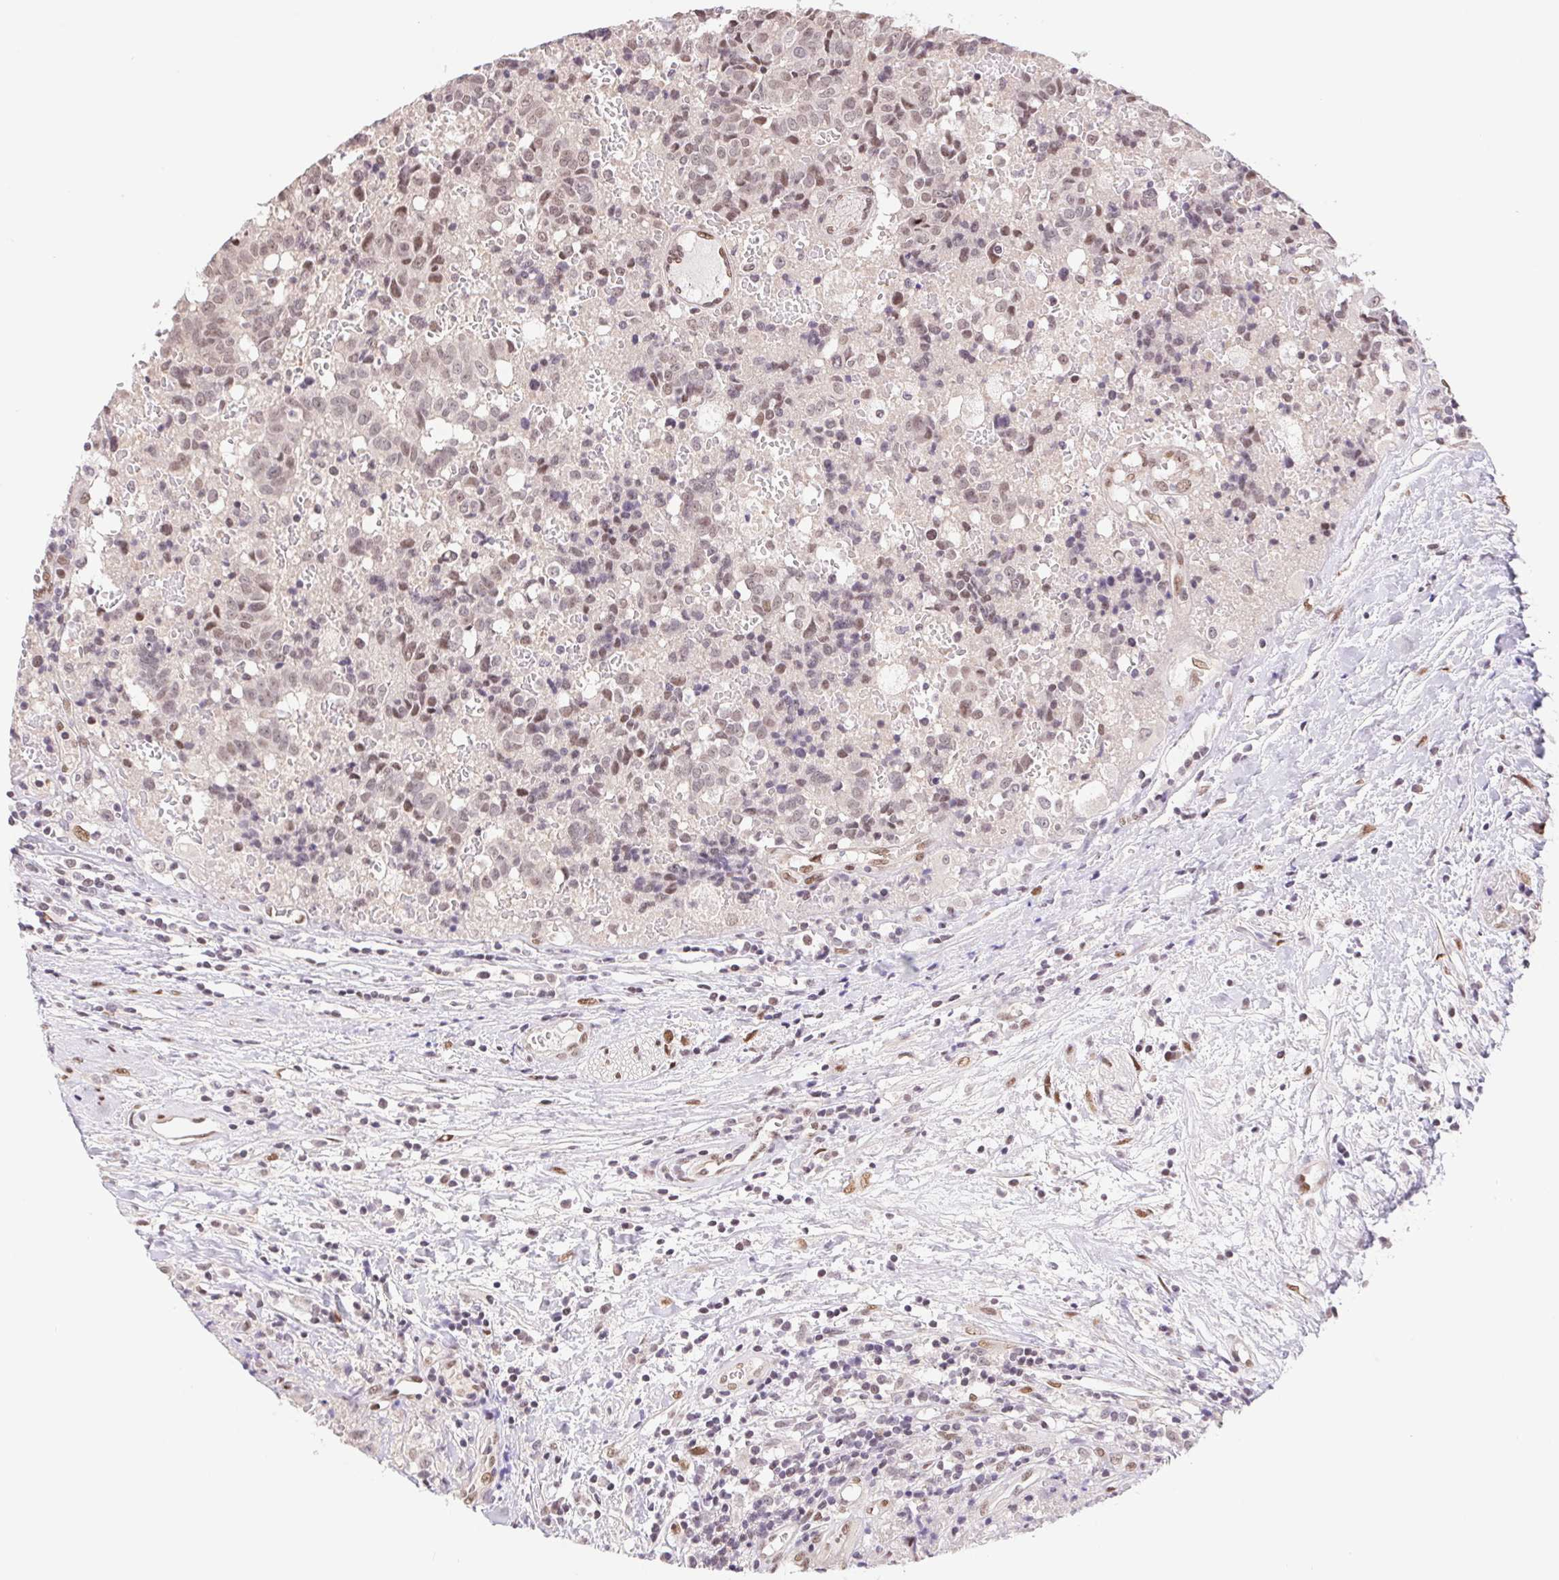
{"staining": {"intensity": "weak", "quantity": "25%-75%", "location": "nuclear"}, "tissue": "prostate cancer", "cell_type": "Tumor cells", "image_type": "cancer", "snomed": [{"axis": "morphology", "description": "Adenocarcinoma, High grade"}, {"axis": "topography", "description": "Prostate and seminal vesicle, NOS"}], "caption": "Immunohistochemical staining of human adenocarcinoma (high-grade) (prostate) displays weak nuclear protein staining in approximately 25%-75% of tumor cells.", "gene": "CAND1", "patient": {"sex": "male", "age": 60}}